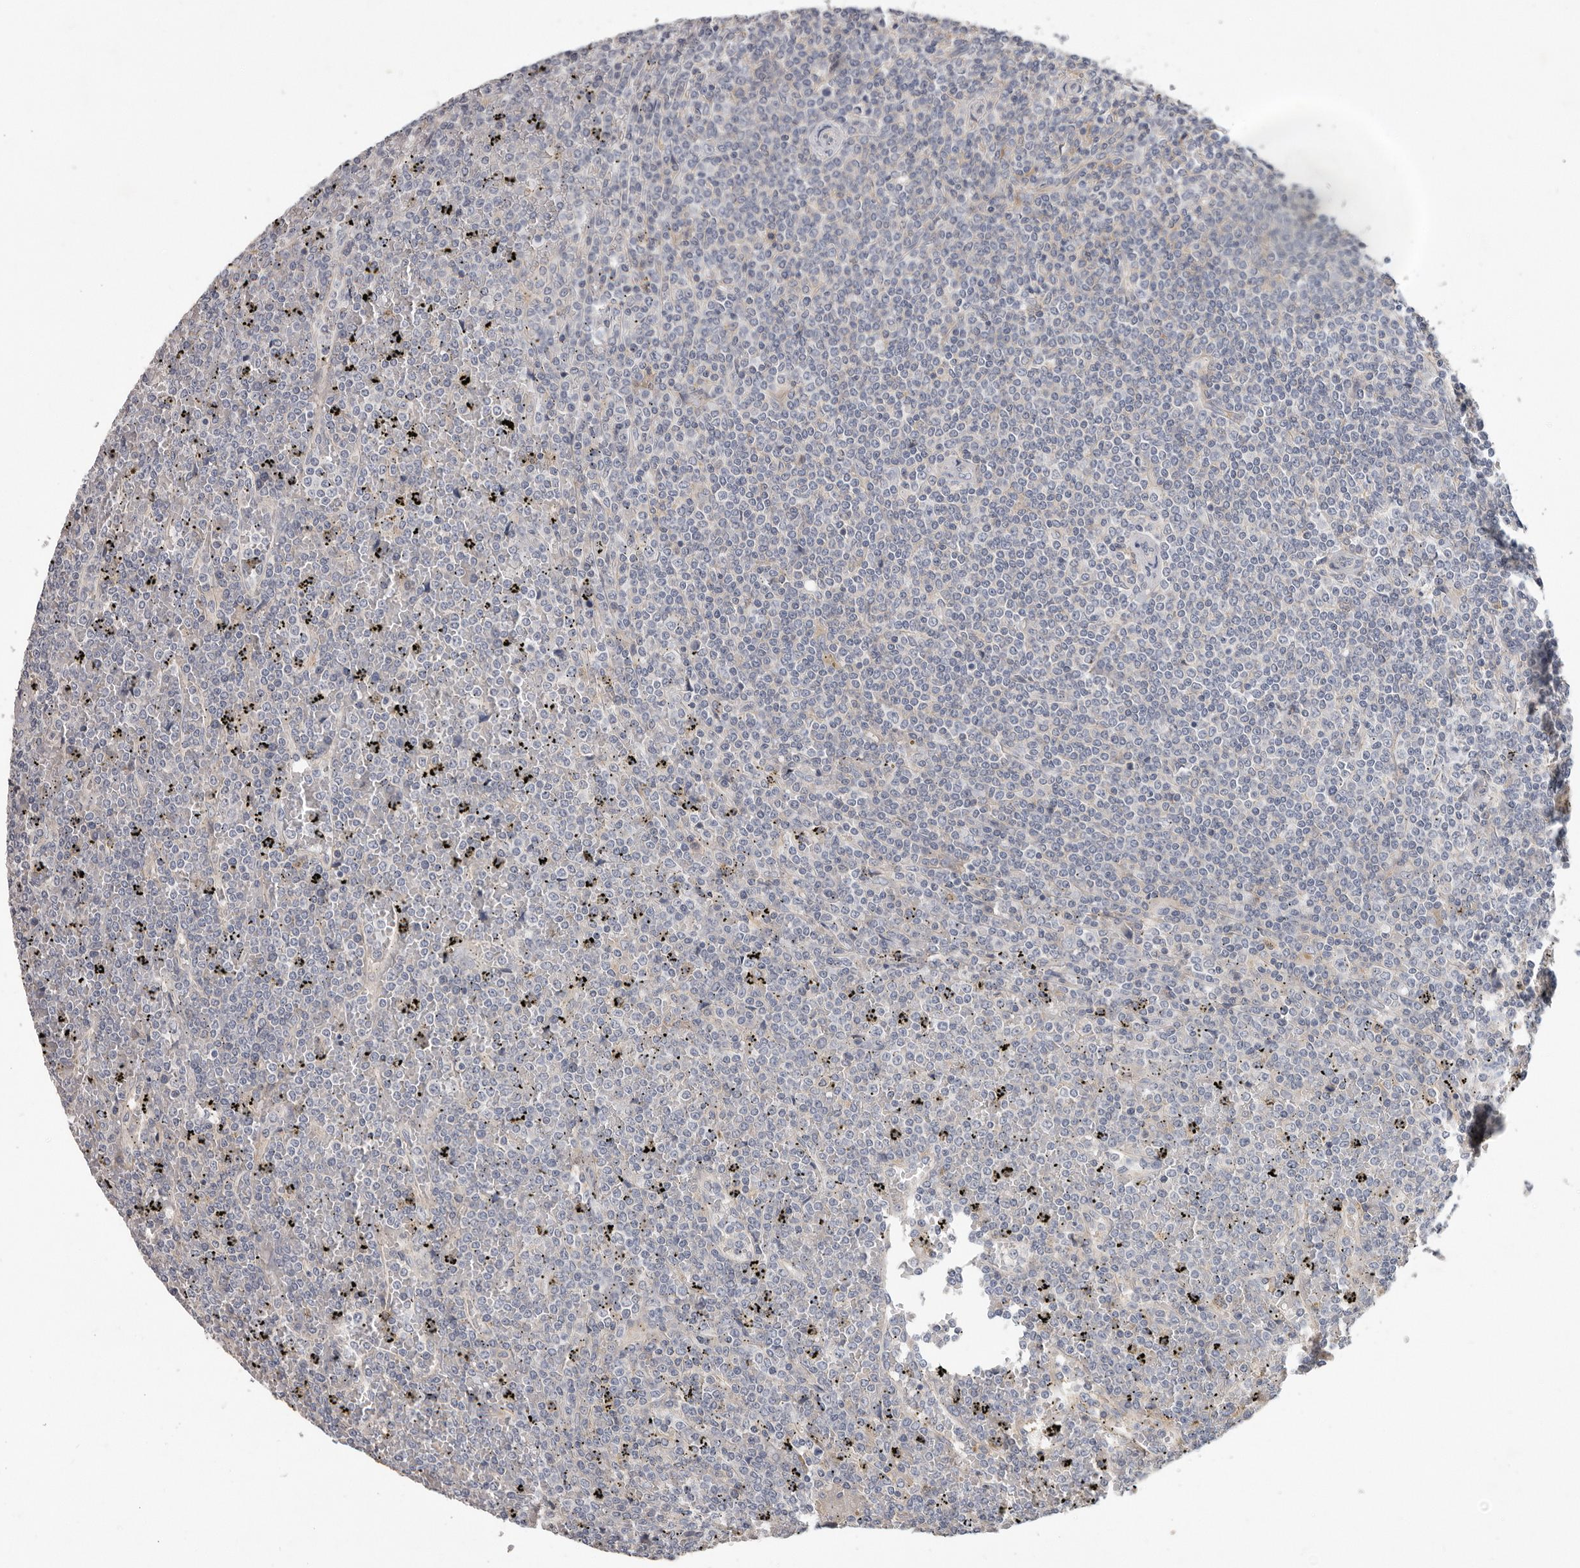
{"staining": {"intensity": "negative", "quantity": "none", "location": "none"}, "tissue": "lymphoma", "cell_type": "Tumor cells", "image_type": "cancer", "snomed": [{"axis": "morphology", "description": "Malignant lymphoma, non-Hodgkin's type, Low grade"}, {"axis": "topography", "description": "Spleen"}], "caption": "Lymphoma was stained to show a protein in brown. There is no significant expression in tumor cells. (DAB immunohistochemistry, high magnification).", "gene": "WDTC1", "patient": {"sex": "female", "age": 19}}